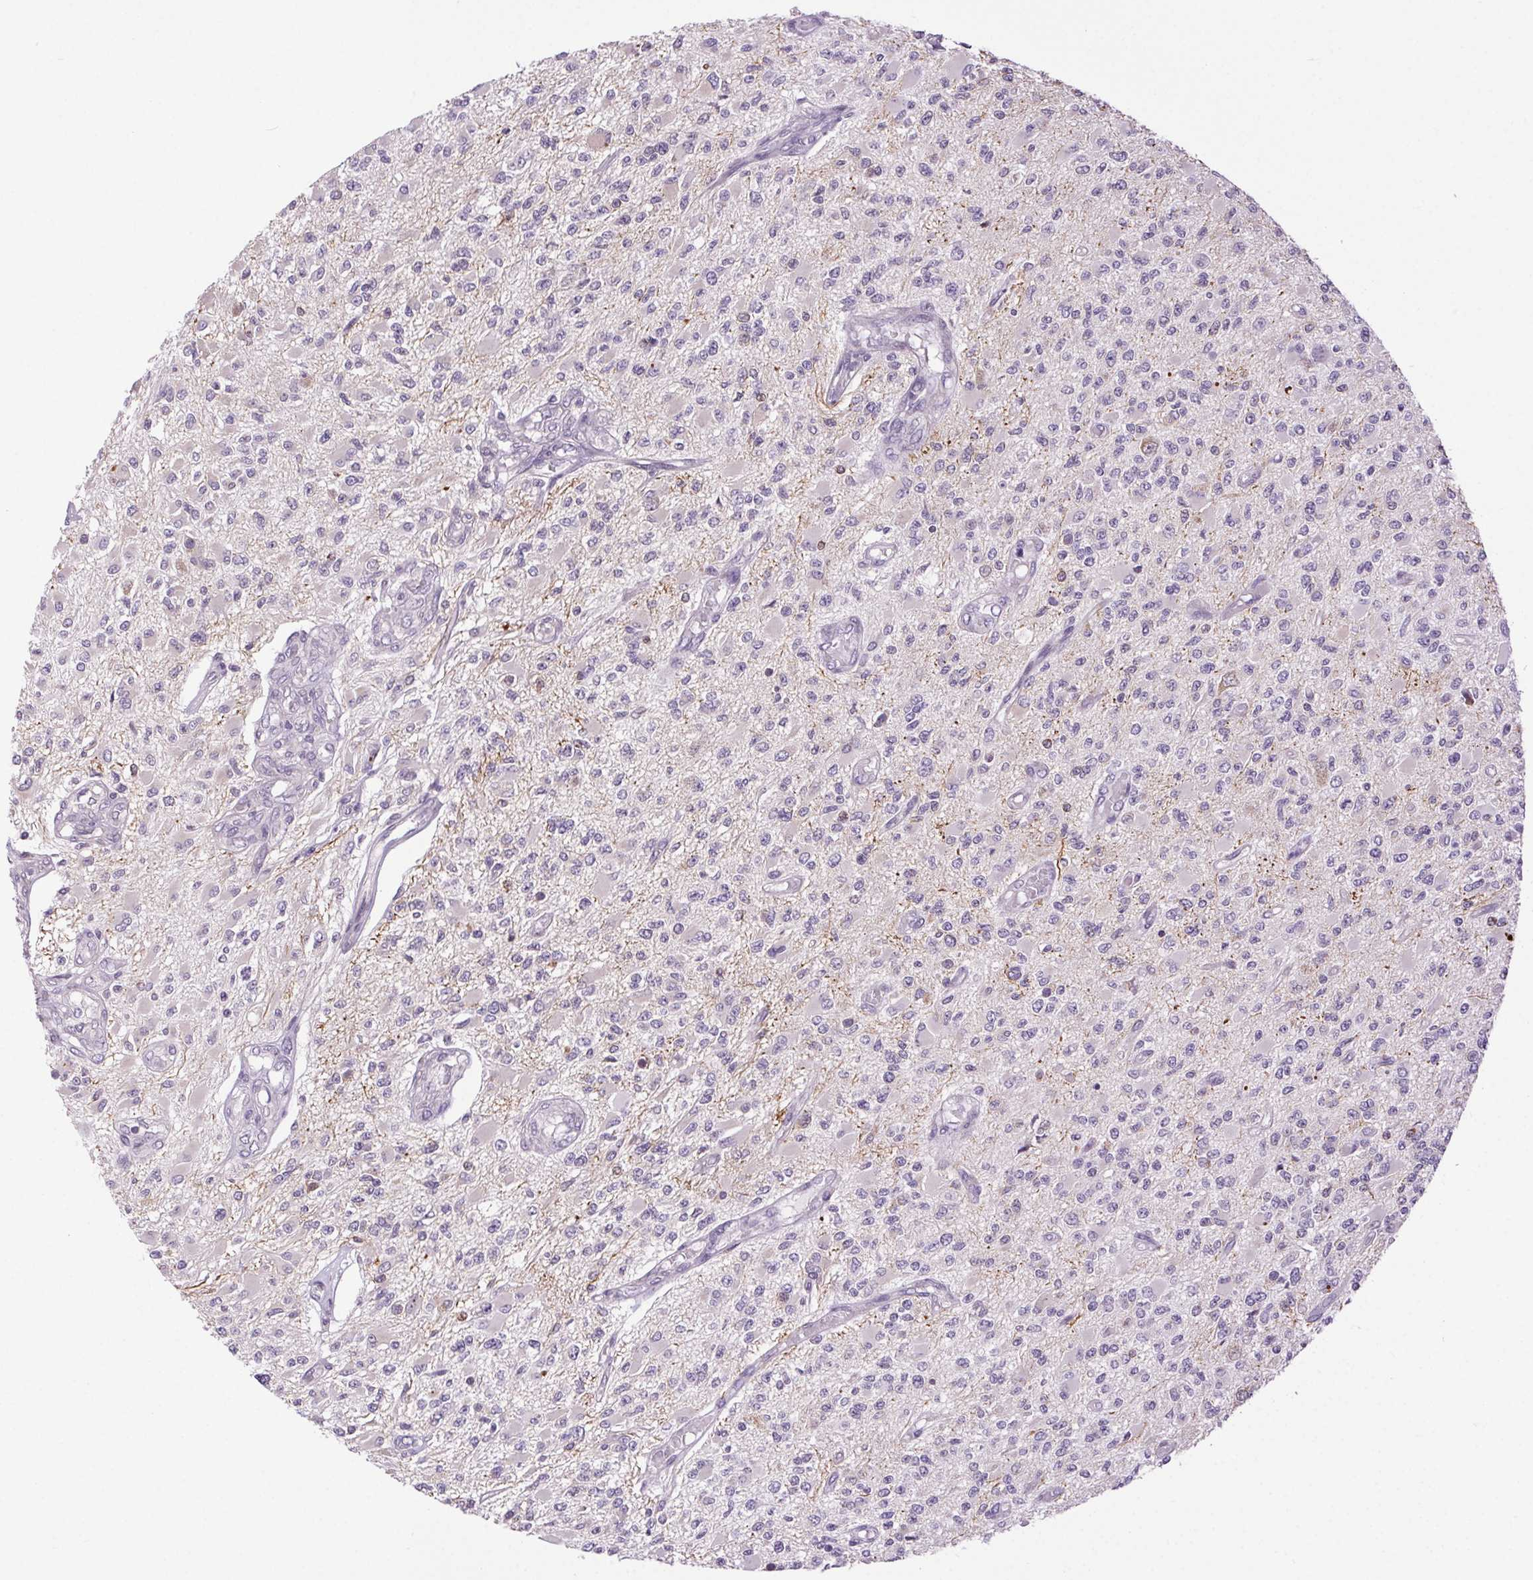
{"staining": {"intensity": "negative", "quantity": "none", "location": "none"}, "tissue": "glioma", "cell_type": "Tumor cells", "image_type": "cancer", "snomed": [{"axis": "morphology", "description": "Glioma, malignant, High grade"}, {"axis": "topography", "description": "Brain"}], "caption": "Micrograph shows no protein staining in tumor cells of high-grade glioma (malignant) tissue.", "gene": "SYT11", "patient": {"sex": "female", "age": 63}}